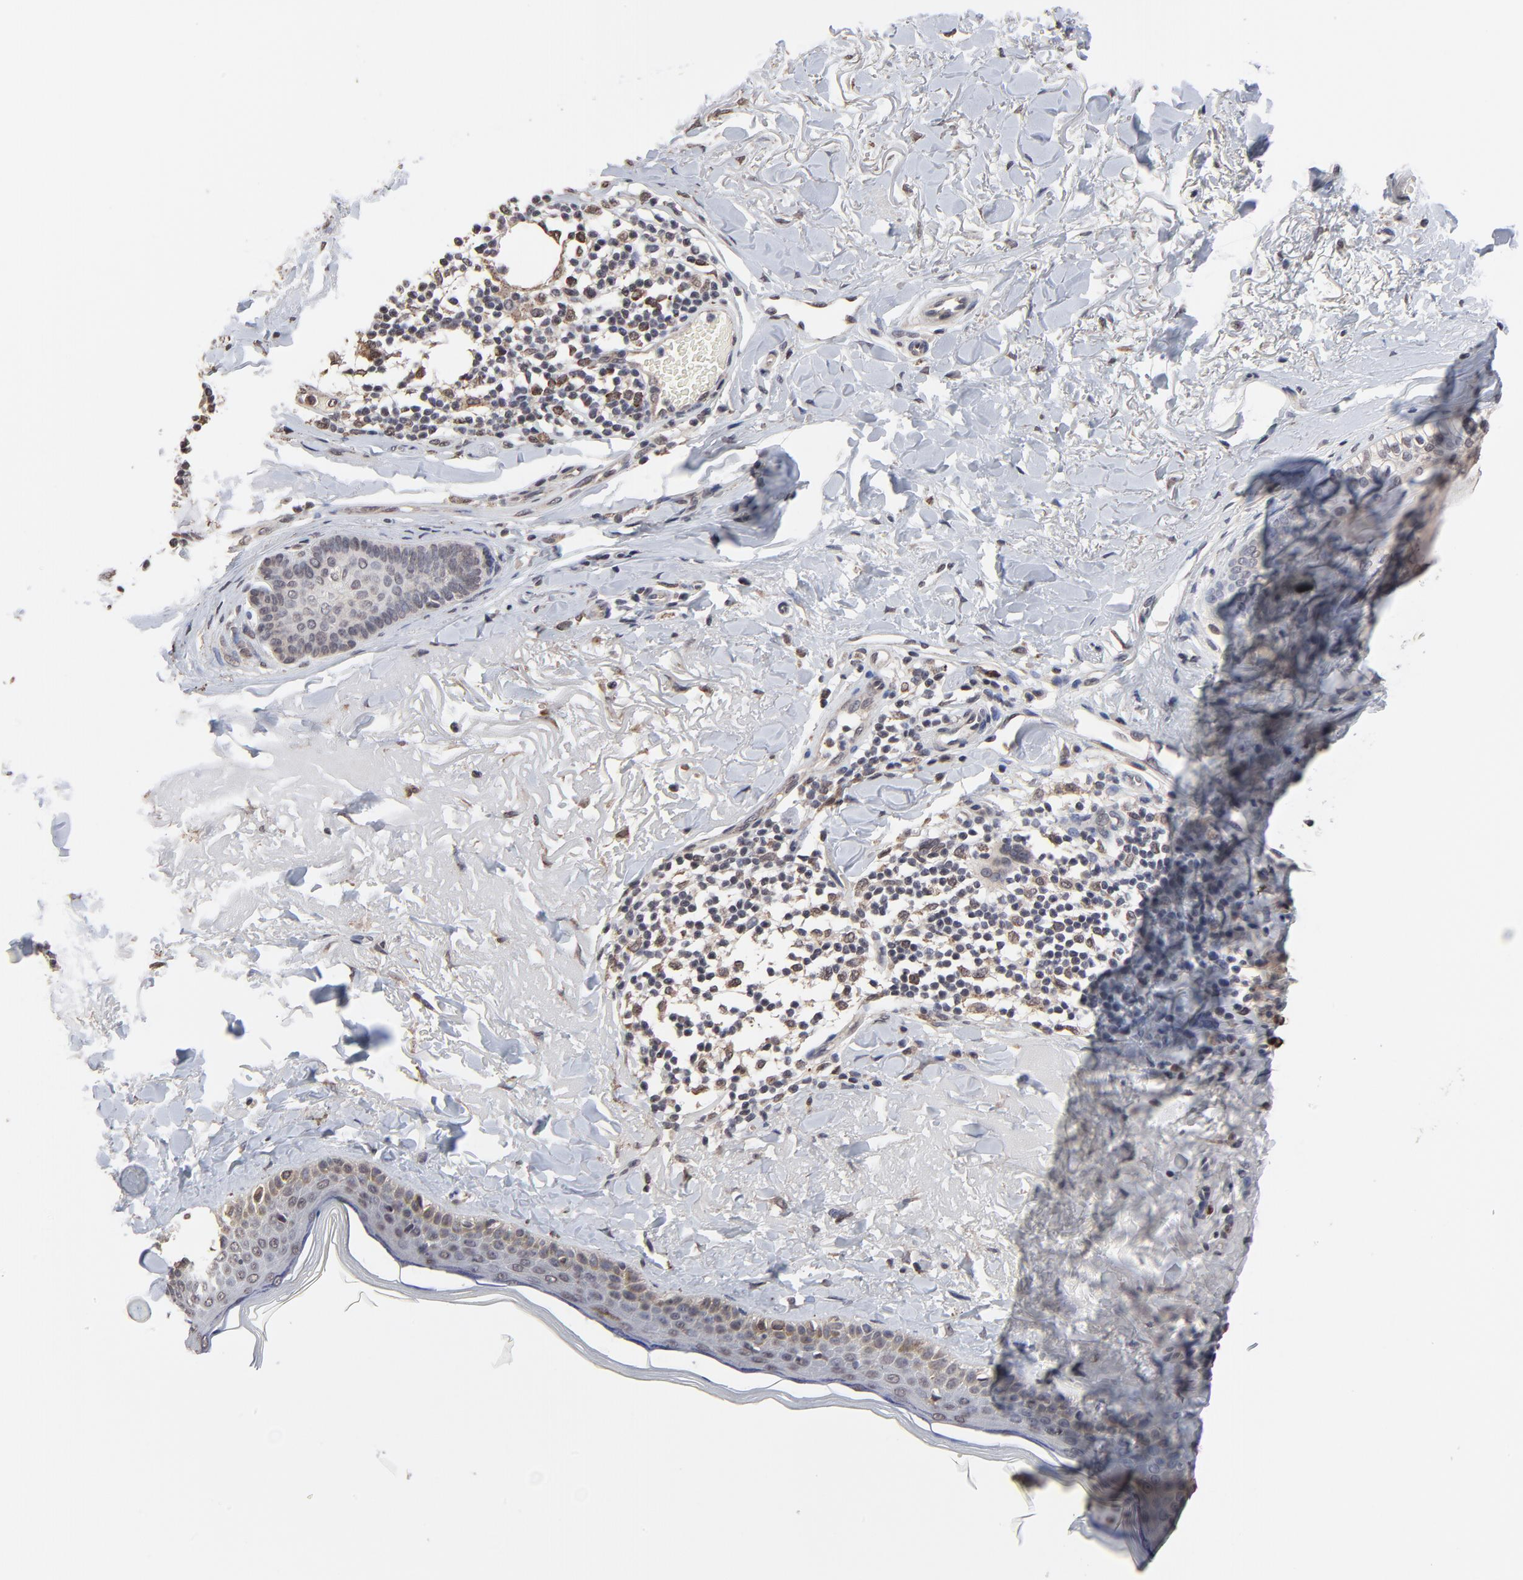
{"staining": {"intensity": "negative", "quantity": "none", "location": "none"}, "tissue": "skin cancer", "cell_type": "Tumor cells", "image_type": "cancer", "snomed": [{"axis": "morphology", "description": "Normal tissue, NOS"}, {"axis": "morphology", "description": "Basal cell carcinoma"}, {"axis": "topography", "description": "Skin"}], "caption": "Tumor cells show no significant expression in skin cancer.", "gene": "CHM", "patient": {"sex": "female", "age": 70}}